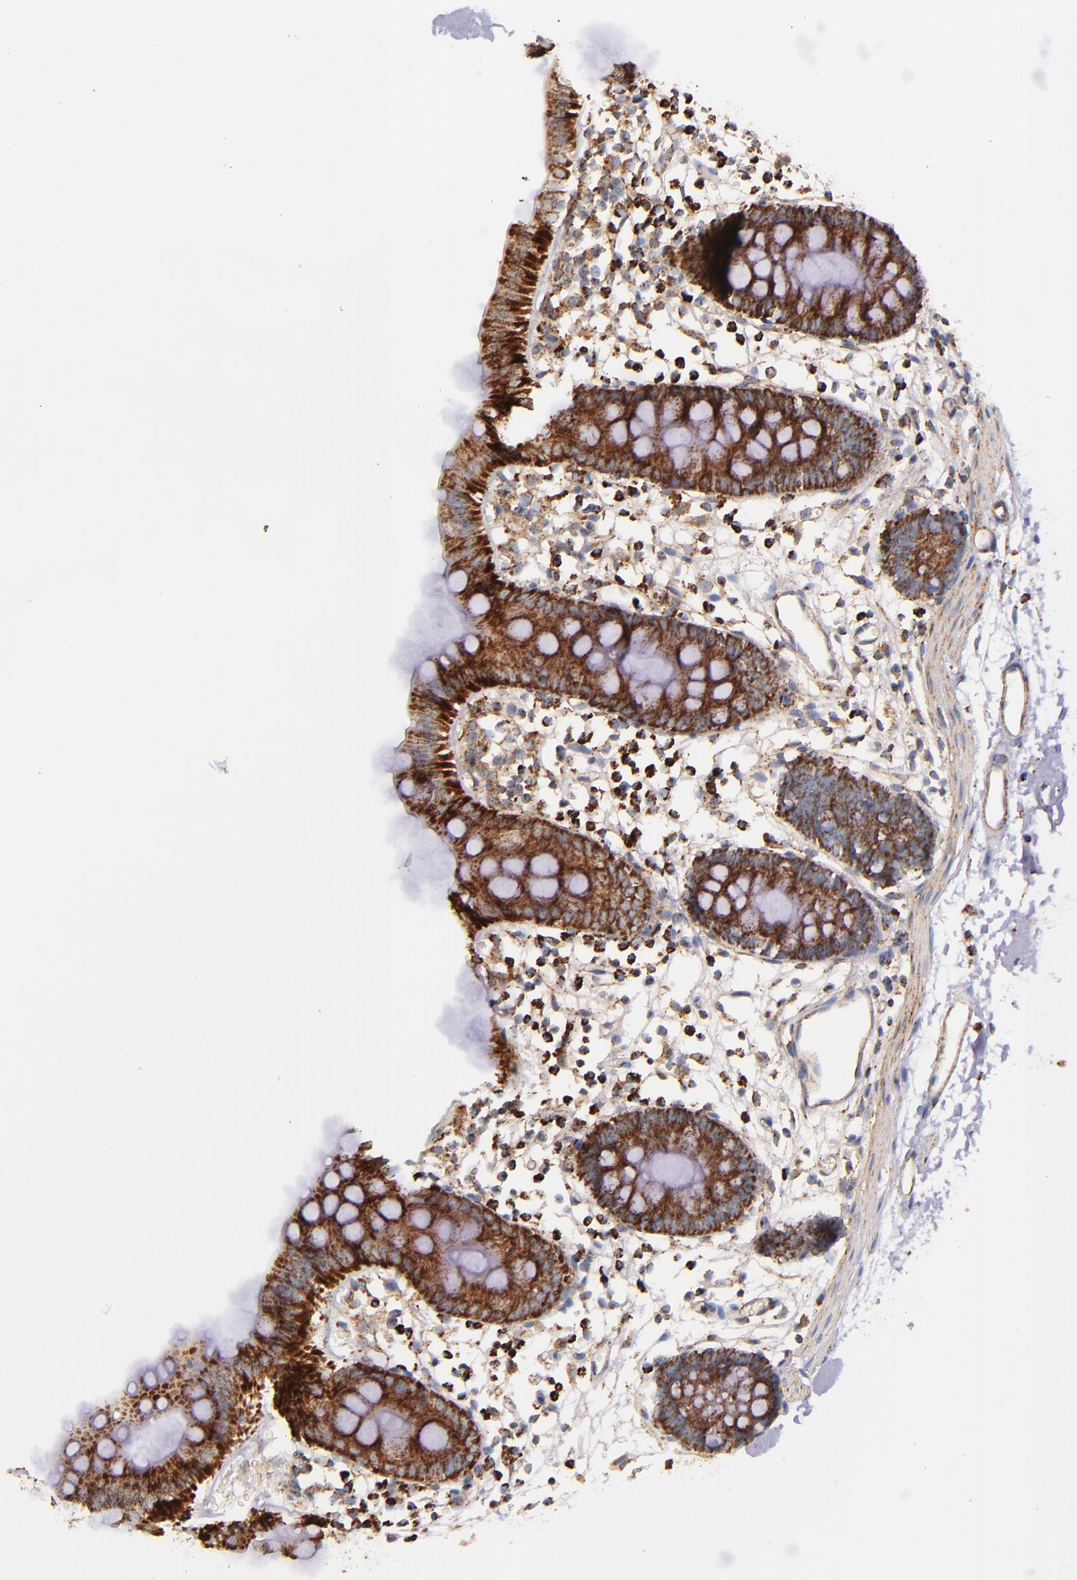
{"staining": {"intensity": "weak", "quantity": ">75%", "location": "cytoplasmic/membranous"}, "tissue": "colon", "cell_type": "Endothelial cells", "image_type": "normal", "snomed": [{"axis": "morphology", "description": "Normal tissue, NOS"}, {"axis": "topography", "description": "Colon"}], "caption": "Endothelial cells demonstrate low levels of weak cytoplasmic/membranous positivity in about >75% of cells in normal human colon. Nuclei are stained in blue.", "gene": "IDH3G", "patient": {"sex": "male", "age": 14}}